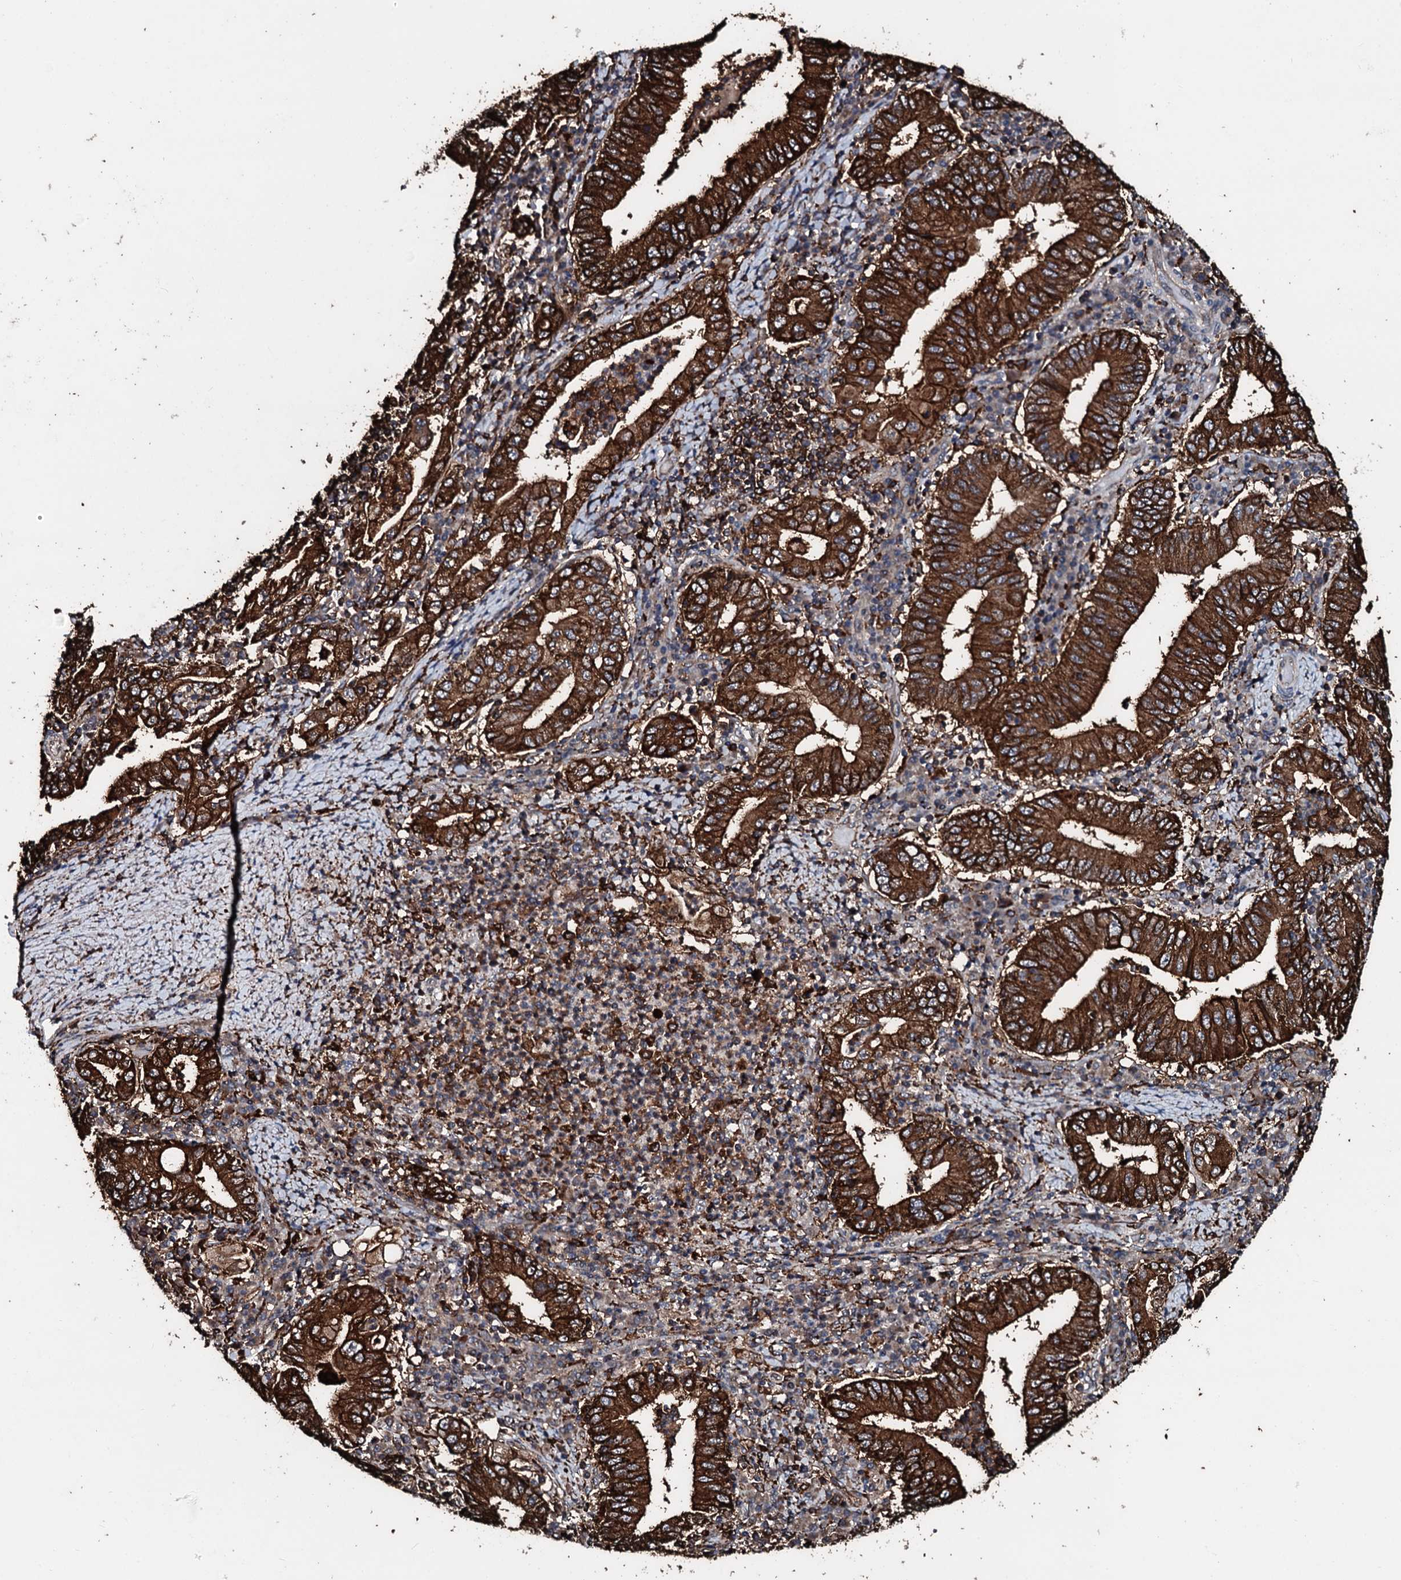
{"staining": {"intensity": "strong", "quantity": ">75%", "location": "cytoplasmic/membranous"}, "tissue": "stomach cancer", "cell_type": "Tumor cells", "image_type": "cancer", "snomed": [{"axis": "morphology", "description": "Normal tissue, NOS"}, {"axis": "morphology", "description": "Adenocarcinoma, NOS"}, {"axis": "topography", "description": "Esophagus"}, {"axis": "topography", "description": "Stomach, upper"}, {"axis": "topography", "description": "Peripheral nerve tissue"}], "caption": "Immunohistochemical staining of human adenocarcinoma (stomach) displays high levels of strong cytoplasmic/membranous staining in approximately >75% of tumor cells.", "gene": "TPGS2", "patient": {"sex": "male", "age": 62}}